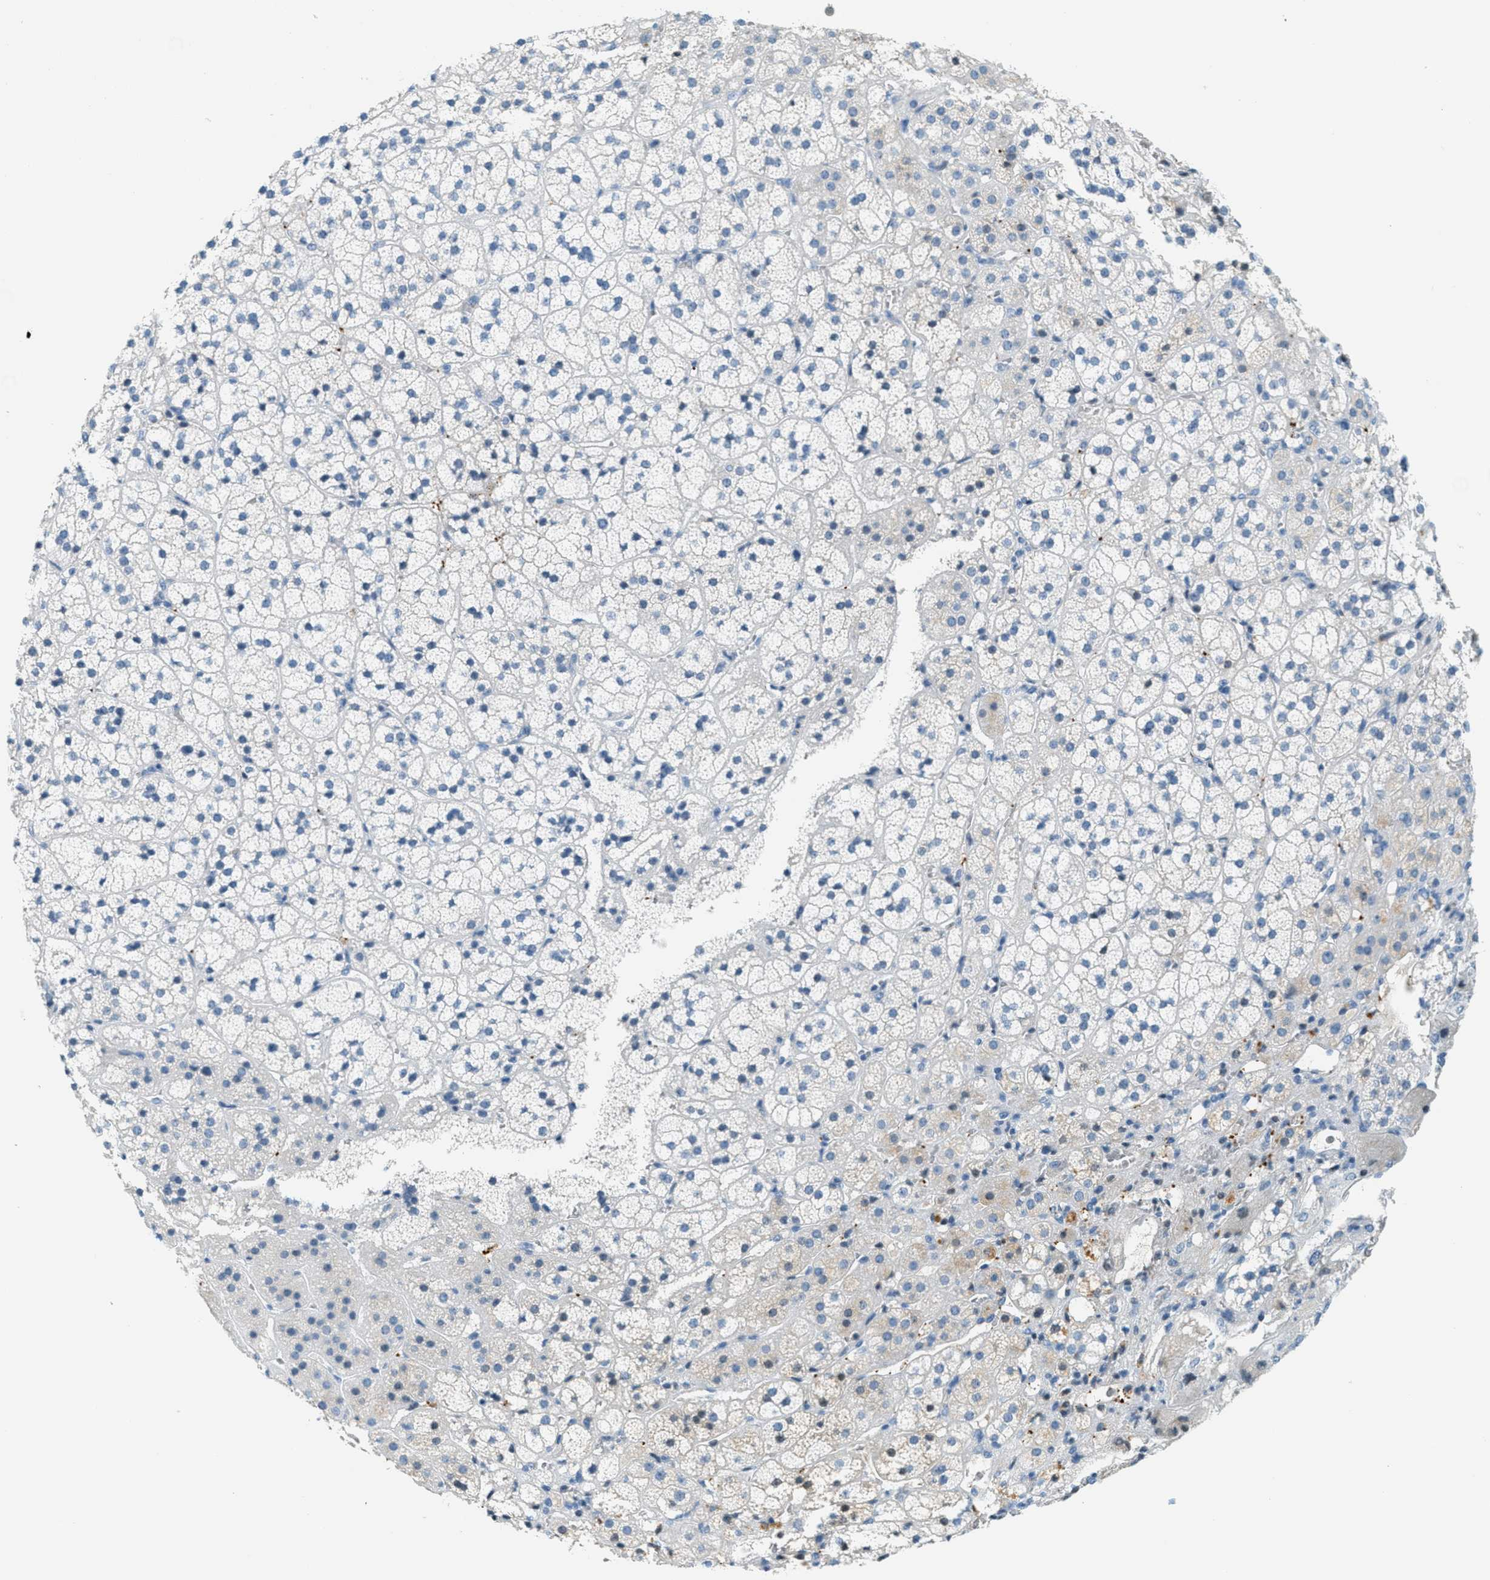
{"staining": {"intensity": "negative", "quantity": "none", "location": "none"}, "tissue": "adrenal gland", "cell_type": "Glandular cells", "image_type": "normal", "snomed": [{"axis": "morphology", "description": "Normal tissue, NOS"}, {"axis": "topography", "description": "Adrenal gland"}], "caption": "Glandular cells show no significant positivity in unremarkable adrenal gland. The staining was performed using DAB (3,3'-diaminobenzidine) to visualize the protein expression in brown, while the nuclei were stained in blue with hematoxylin (Magnification: 20x).", "gene": "PPBP", "patient": {"sex": "female", "age": 44}}